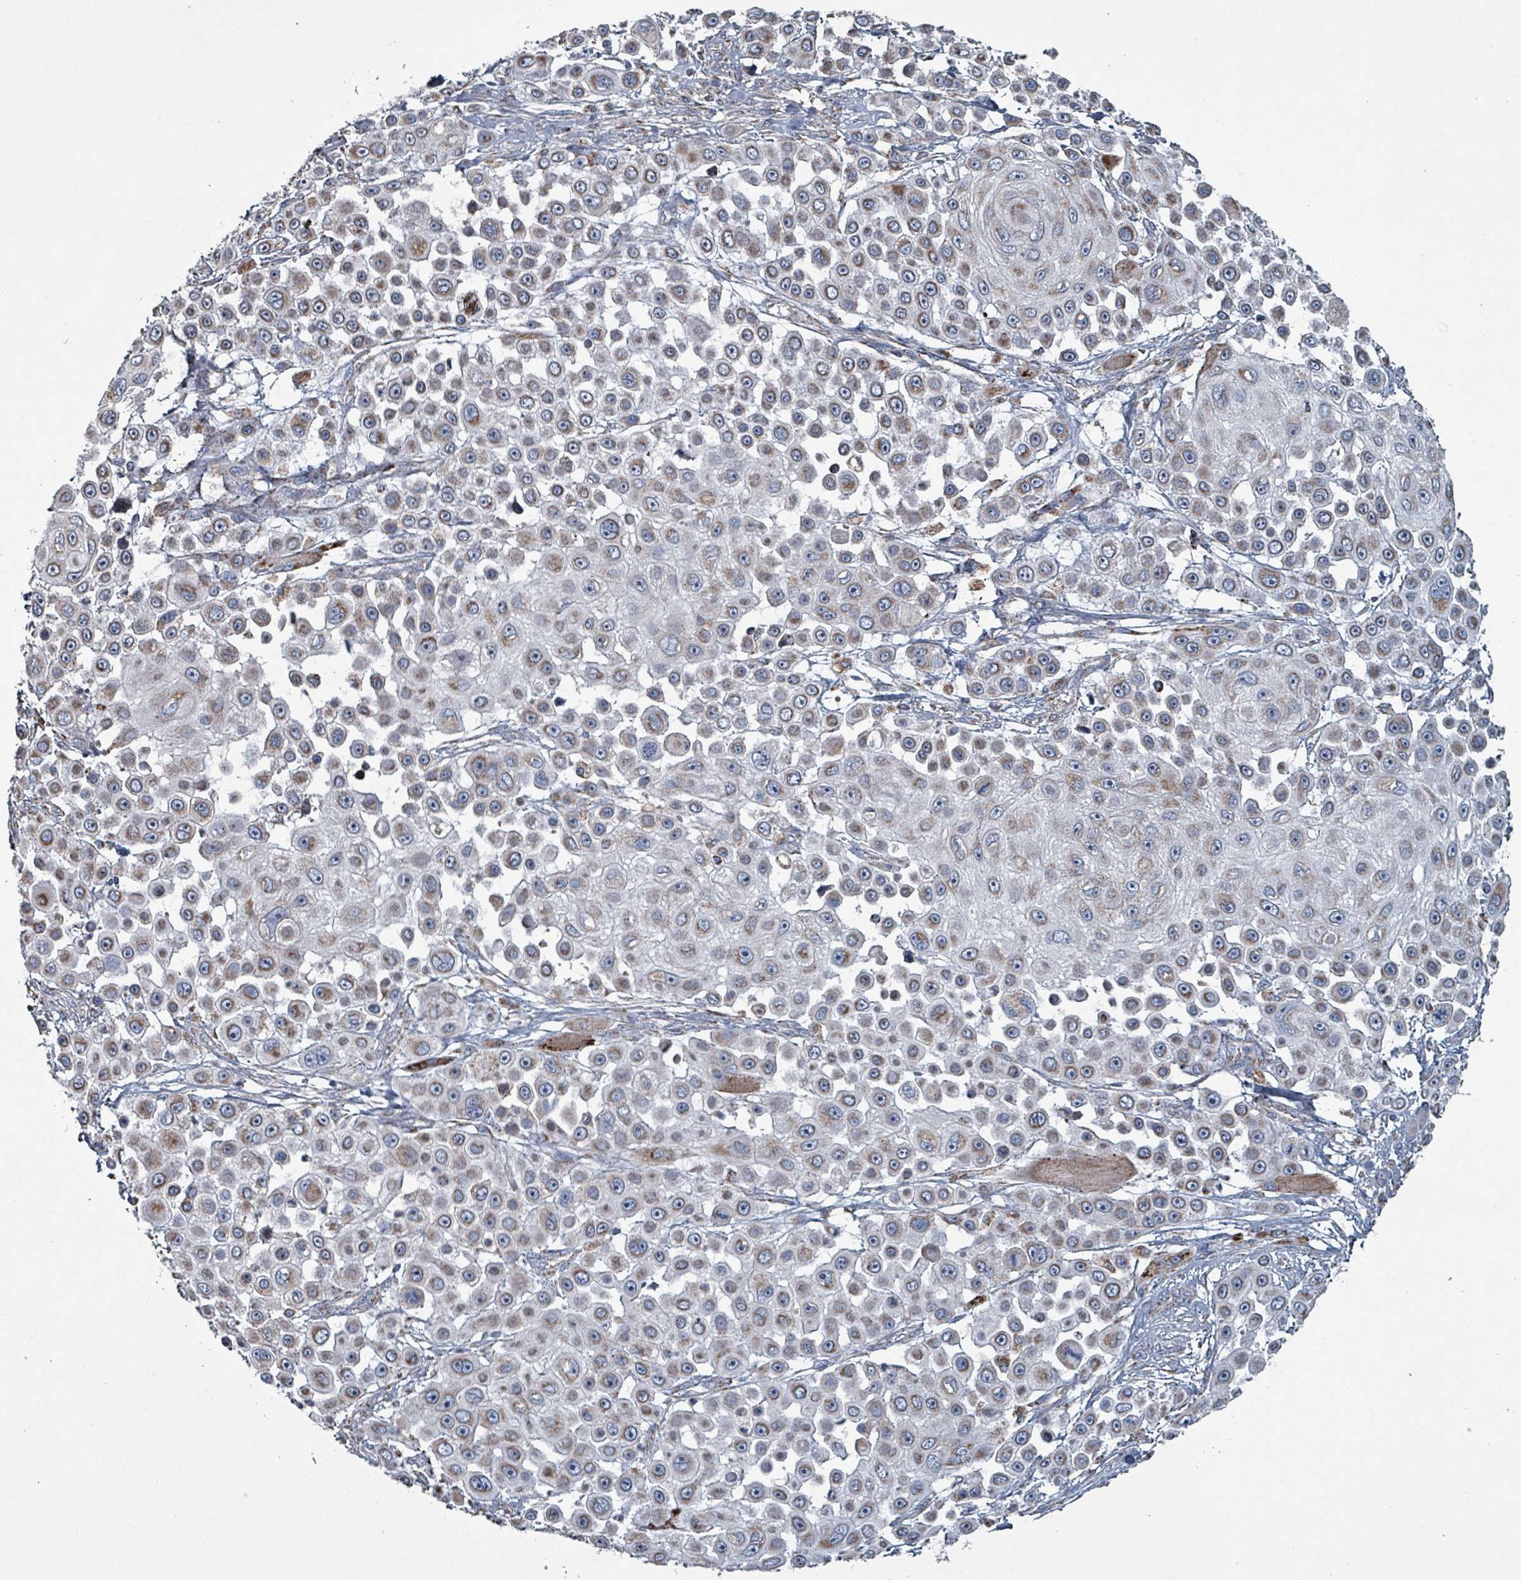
{"staining": {"intensity": "moderate", "quantity": "25%-75%", "location": "cytoplasmic/membranous"}, "tissue": "skin cancer", "cell_type": "Tumor cells", "image_type": "cancer", "snomed": [{"axis": "morphology", "description": "Squamous cell carcinoma, NOS"}, {"axis": "topography", "description": "Skin"}], "caption": "Immunohistochemistry (IHC) staining of squamous cell carcinoma (skin), which exhibits medium levels of moderate cytoplasmic/membranous expression in approximately 25%-75% of tumor cells indicating moderate cytoplasmic/membranous protein expression. The staining was performed using DAB (3,3'-diaminobenzidine) (brown) for protein detection and nuclei were counterstained in hematoxylin (blue).", "gene": "ABHD18", "patient": {"sex": "male", "age": 67}}